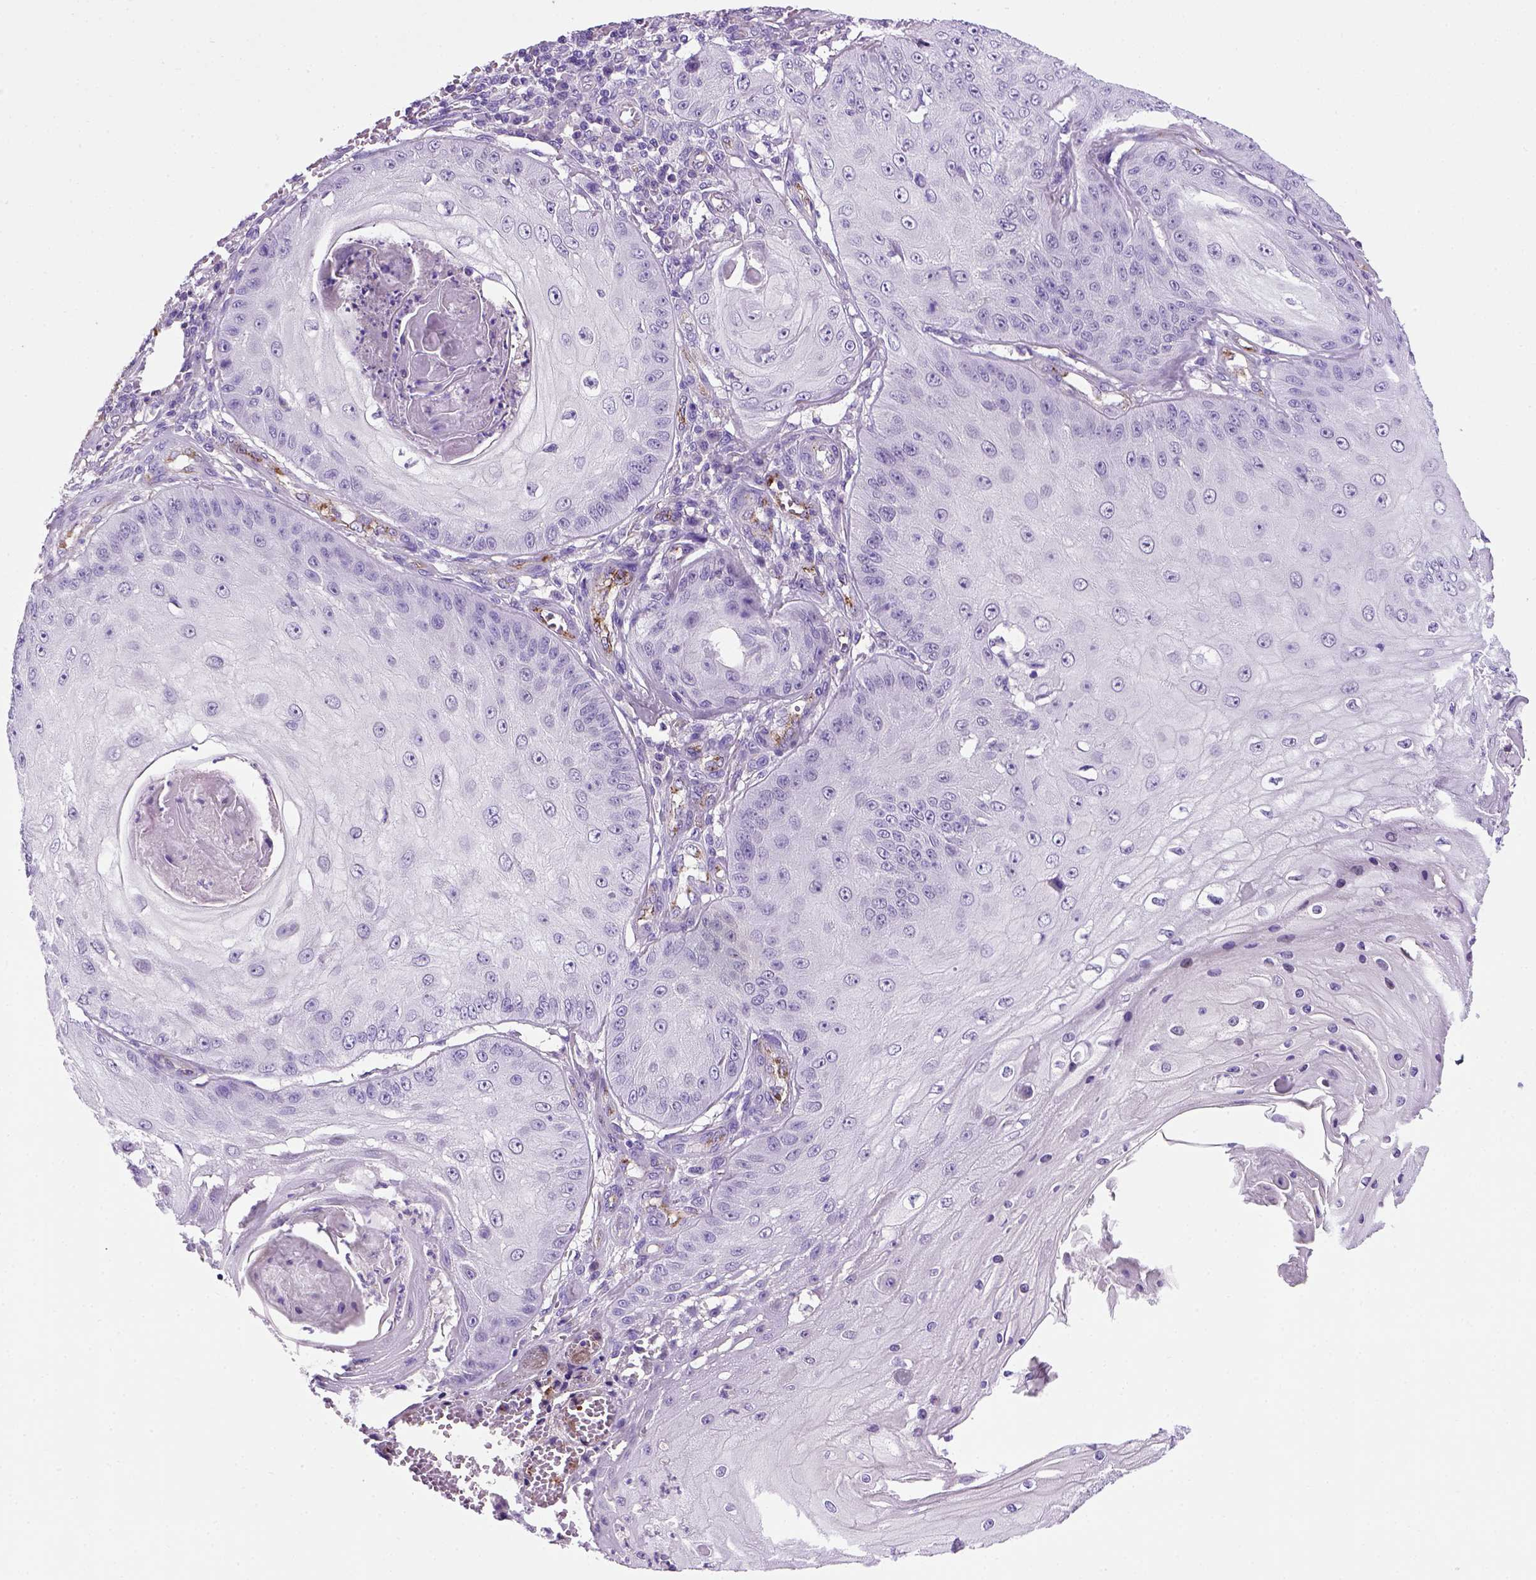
{"staining": {"intensity": "negative", "quantity": "none", "location": "none"}, "tissue": "skin cancer", "cell_type": "Tumor cells", "image_type": "cancer", "snomed": [{"axis": "morphology", "description": "Squamous cell carcinoma, NOS"}, {"axis": "topography", "description": "Skin"}], "caption": "Micrograph shows no protein positivity in tumor cells of skin cancer tissue.", "gene": "VWF", "patient": {"sex": "male", "age": 70}}